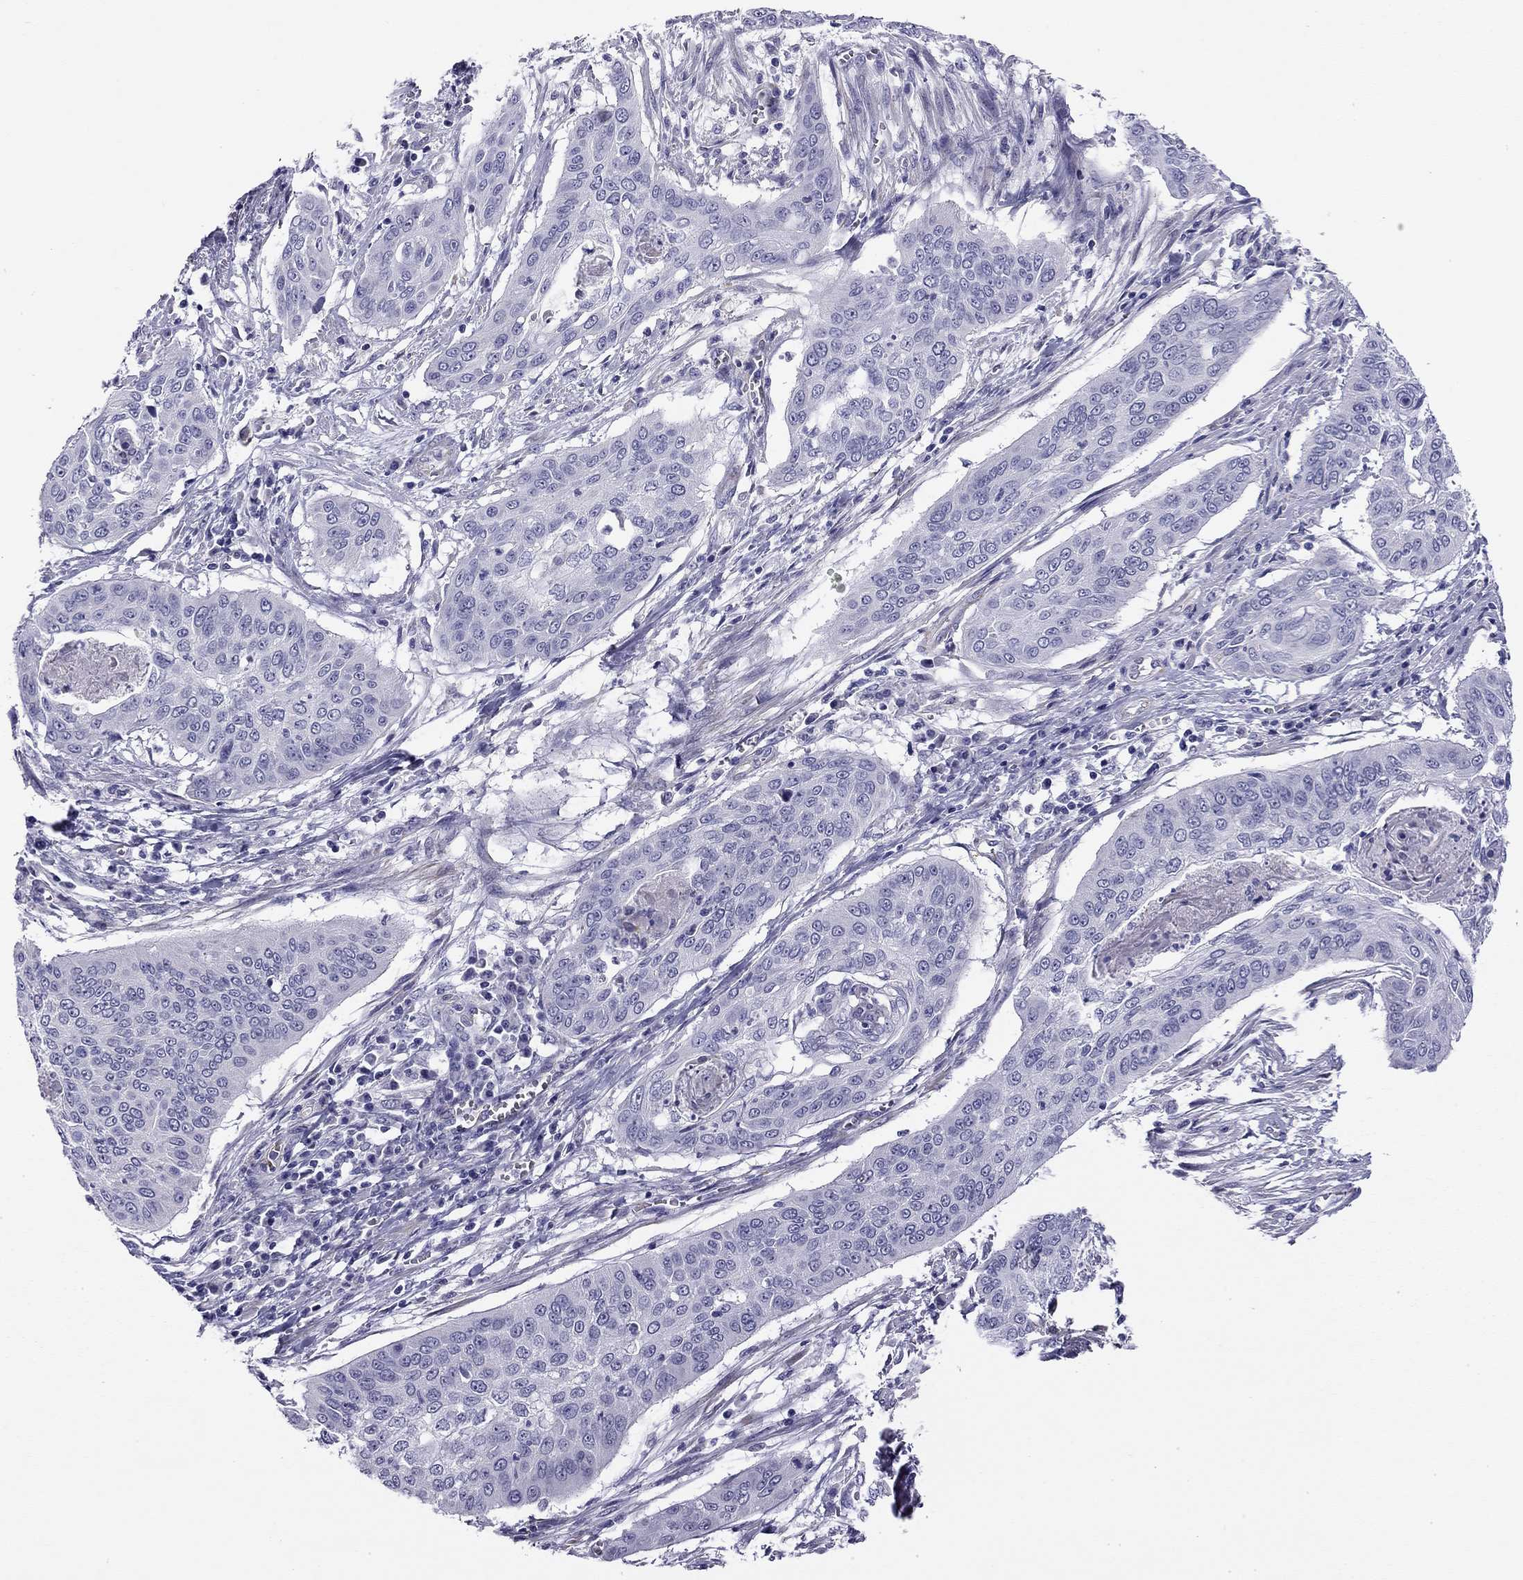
{"staining": {"intensity": "negative", "quantity": "none", "location": "none"}, "tissue": "cervical cancer", "cell_type": "Tumor cells", "image_type": "cancer", "snomed": [{"axis": "morphology", "description": "Squamous cell carcinoma, NOS"}, {"axis": "topography", "description": "Cervix"}], "caption": "This is an immunohistochemistry micrograph of human cervical cancer. There is no positivity in tumor cells.", "gene": "RTL1", "patient": {"sex": "female", "age": 39}}